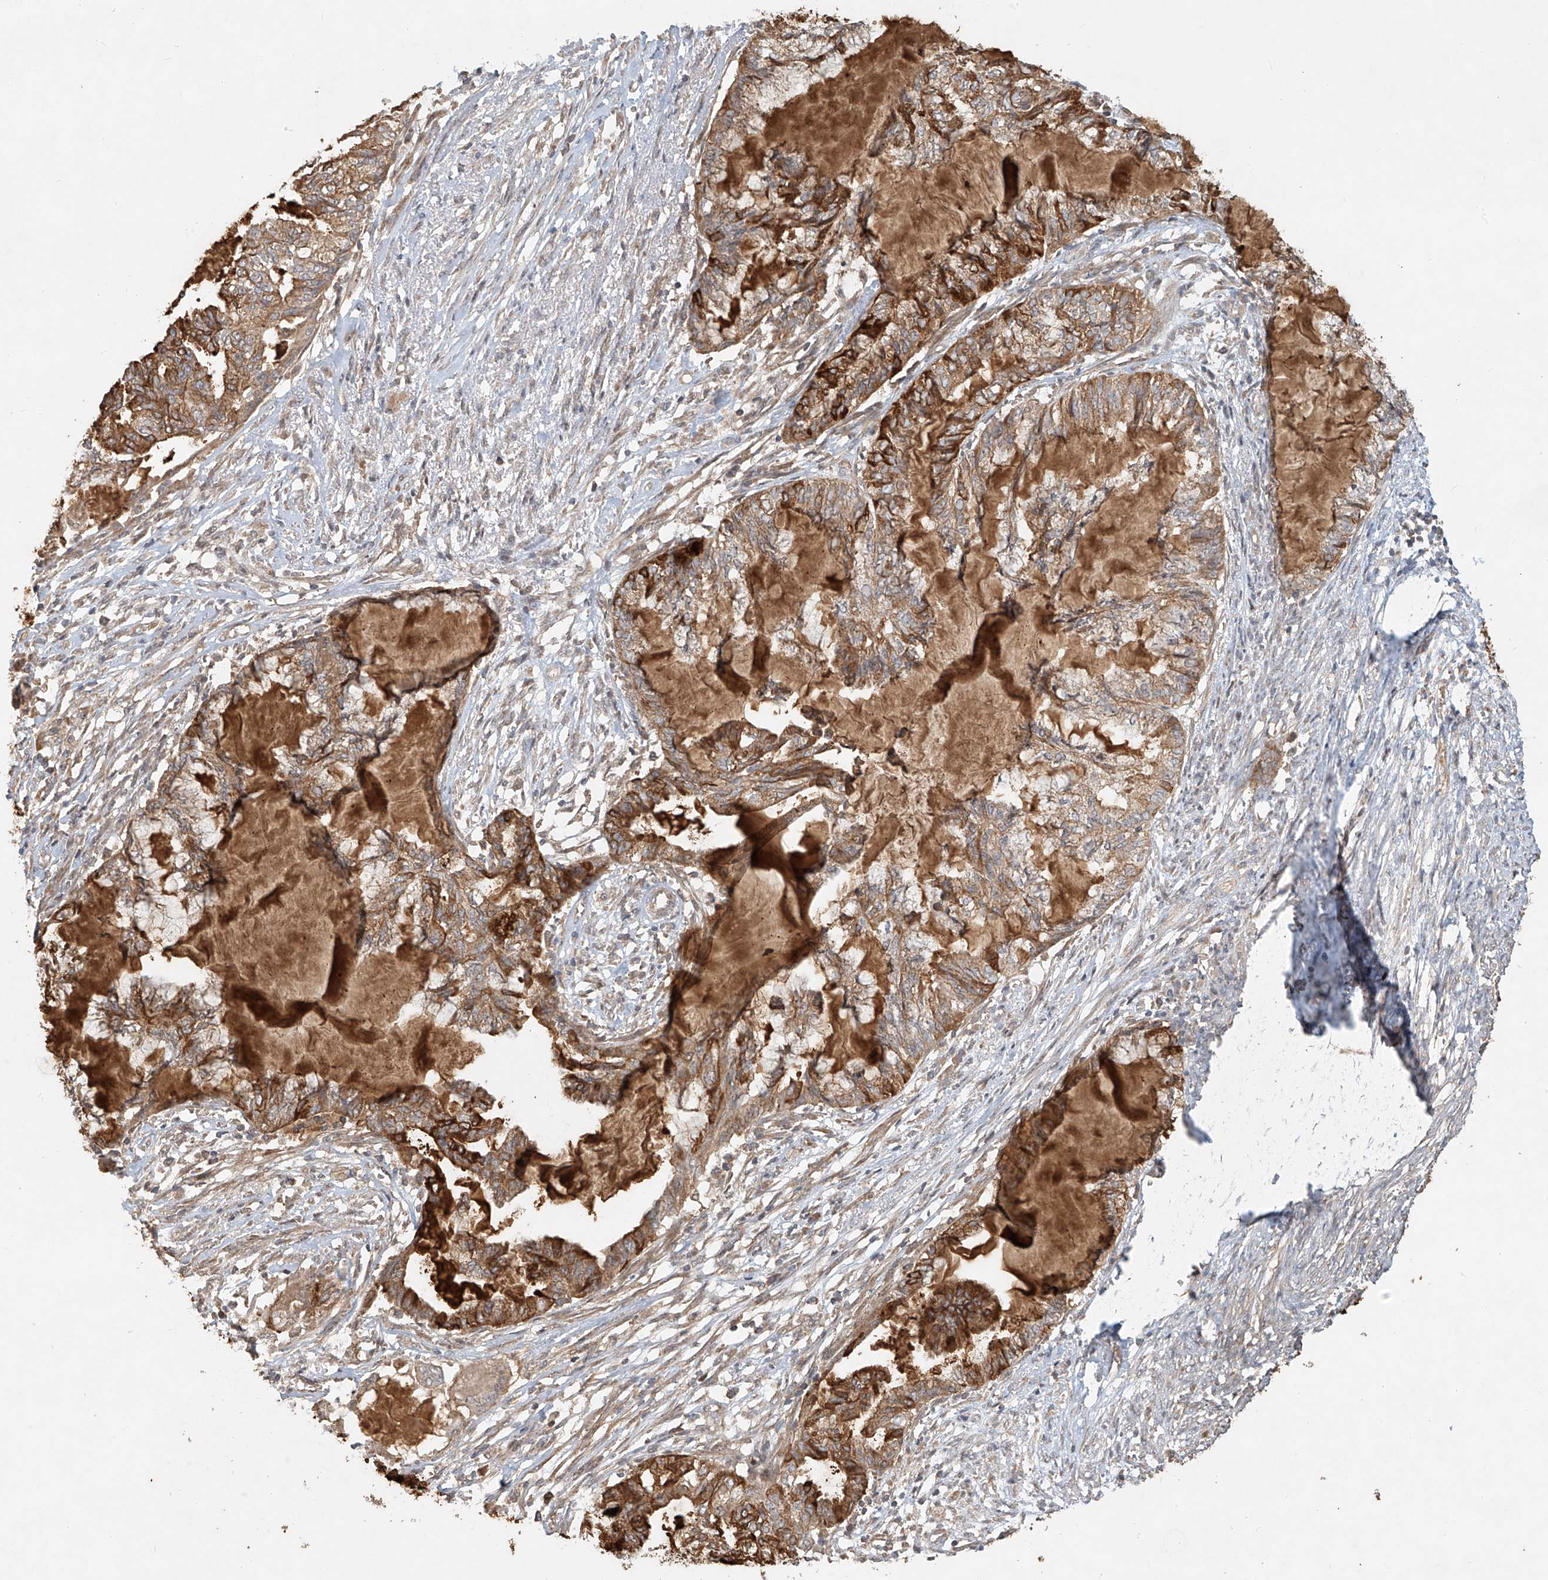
{"staining": {"intensity": "moderate", "quantity": ">75%", "location": "cytoplasmic/membranous"}, "tissue": "endometrial cancer", "cell_type": "Tumor cells", "image_type": "cancer", "snomed": [{"axis": "morphology", "description": "Adenocarcinoma, NOS"}, {"axis": "topography", "description": "Endometrium"}], "caption": "DAB immunohistochemical staining of human endometrial adenocarcinoma exhibits moderate cytoplasmic/membranous protein staining in approximately >75% of tumor cells. The protein is stained brown, and the nuclei are stained in blue (DAB (3,3'-diaminobenzidine) IHC with brightfield microscopy, high magnification).", "gene": "TMEM61", "patient": {"sex": "female", "age": 86}}